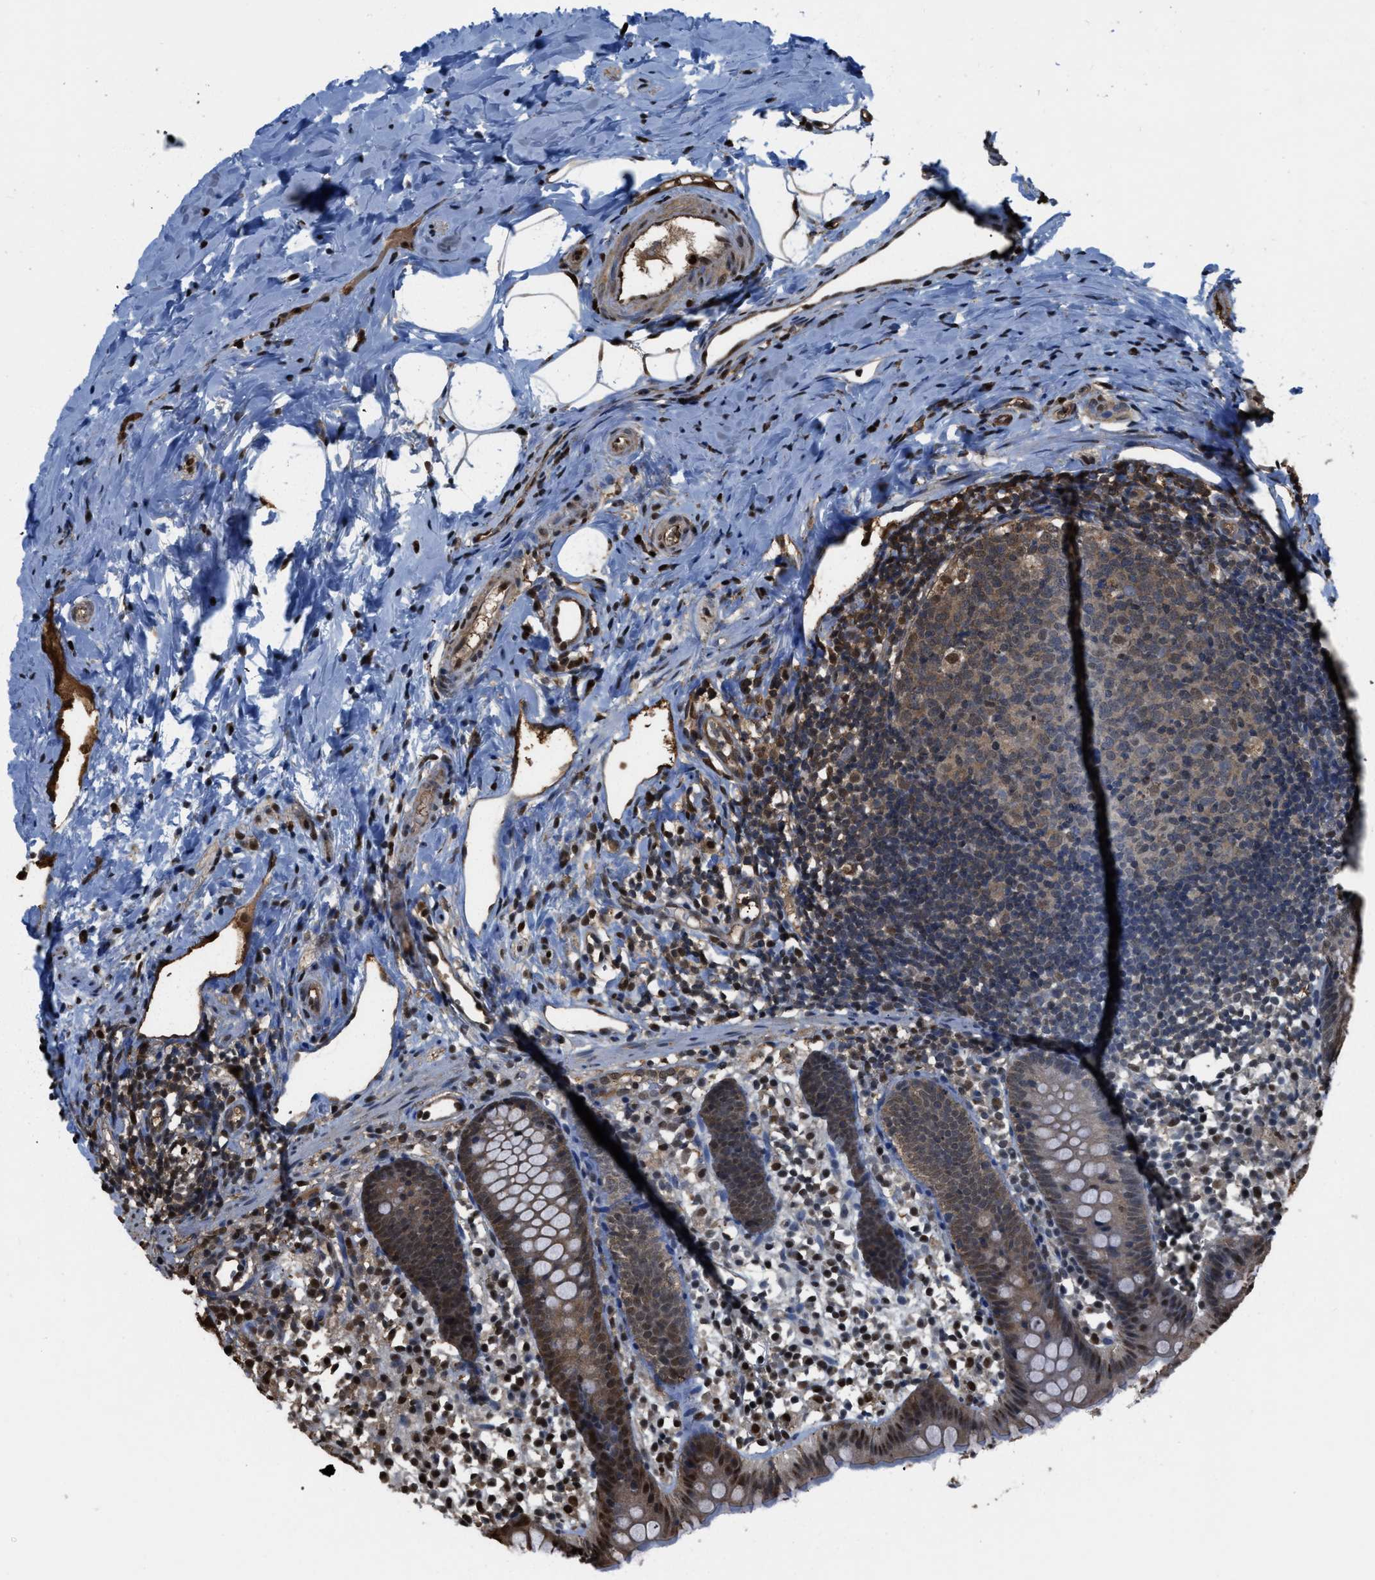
{"staining": {"intensity": "moderate", "quantity": ">75%", "location": "cytoplasmic/membranous,nuclear"}, "tissue": "appendix", "cell_type": "Glandular cells", "image_type": "normal", "snomed": [{"axis": "morphology", "description": "Normal tissue, NOS"}, {"axis": "topography", "description": "Appendix"}], "caption": "Approximately >75% of glandular cells in normal human appendix show moderate cytoplasmic/membranous,nuclear protein expression as visualized by brown immunohistochemical staining.", "gene": "FNTA", "patient": {"sex": "female", "age": 20}}